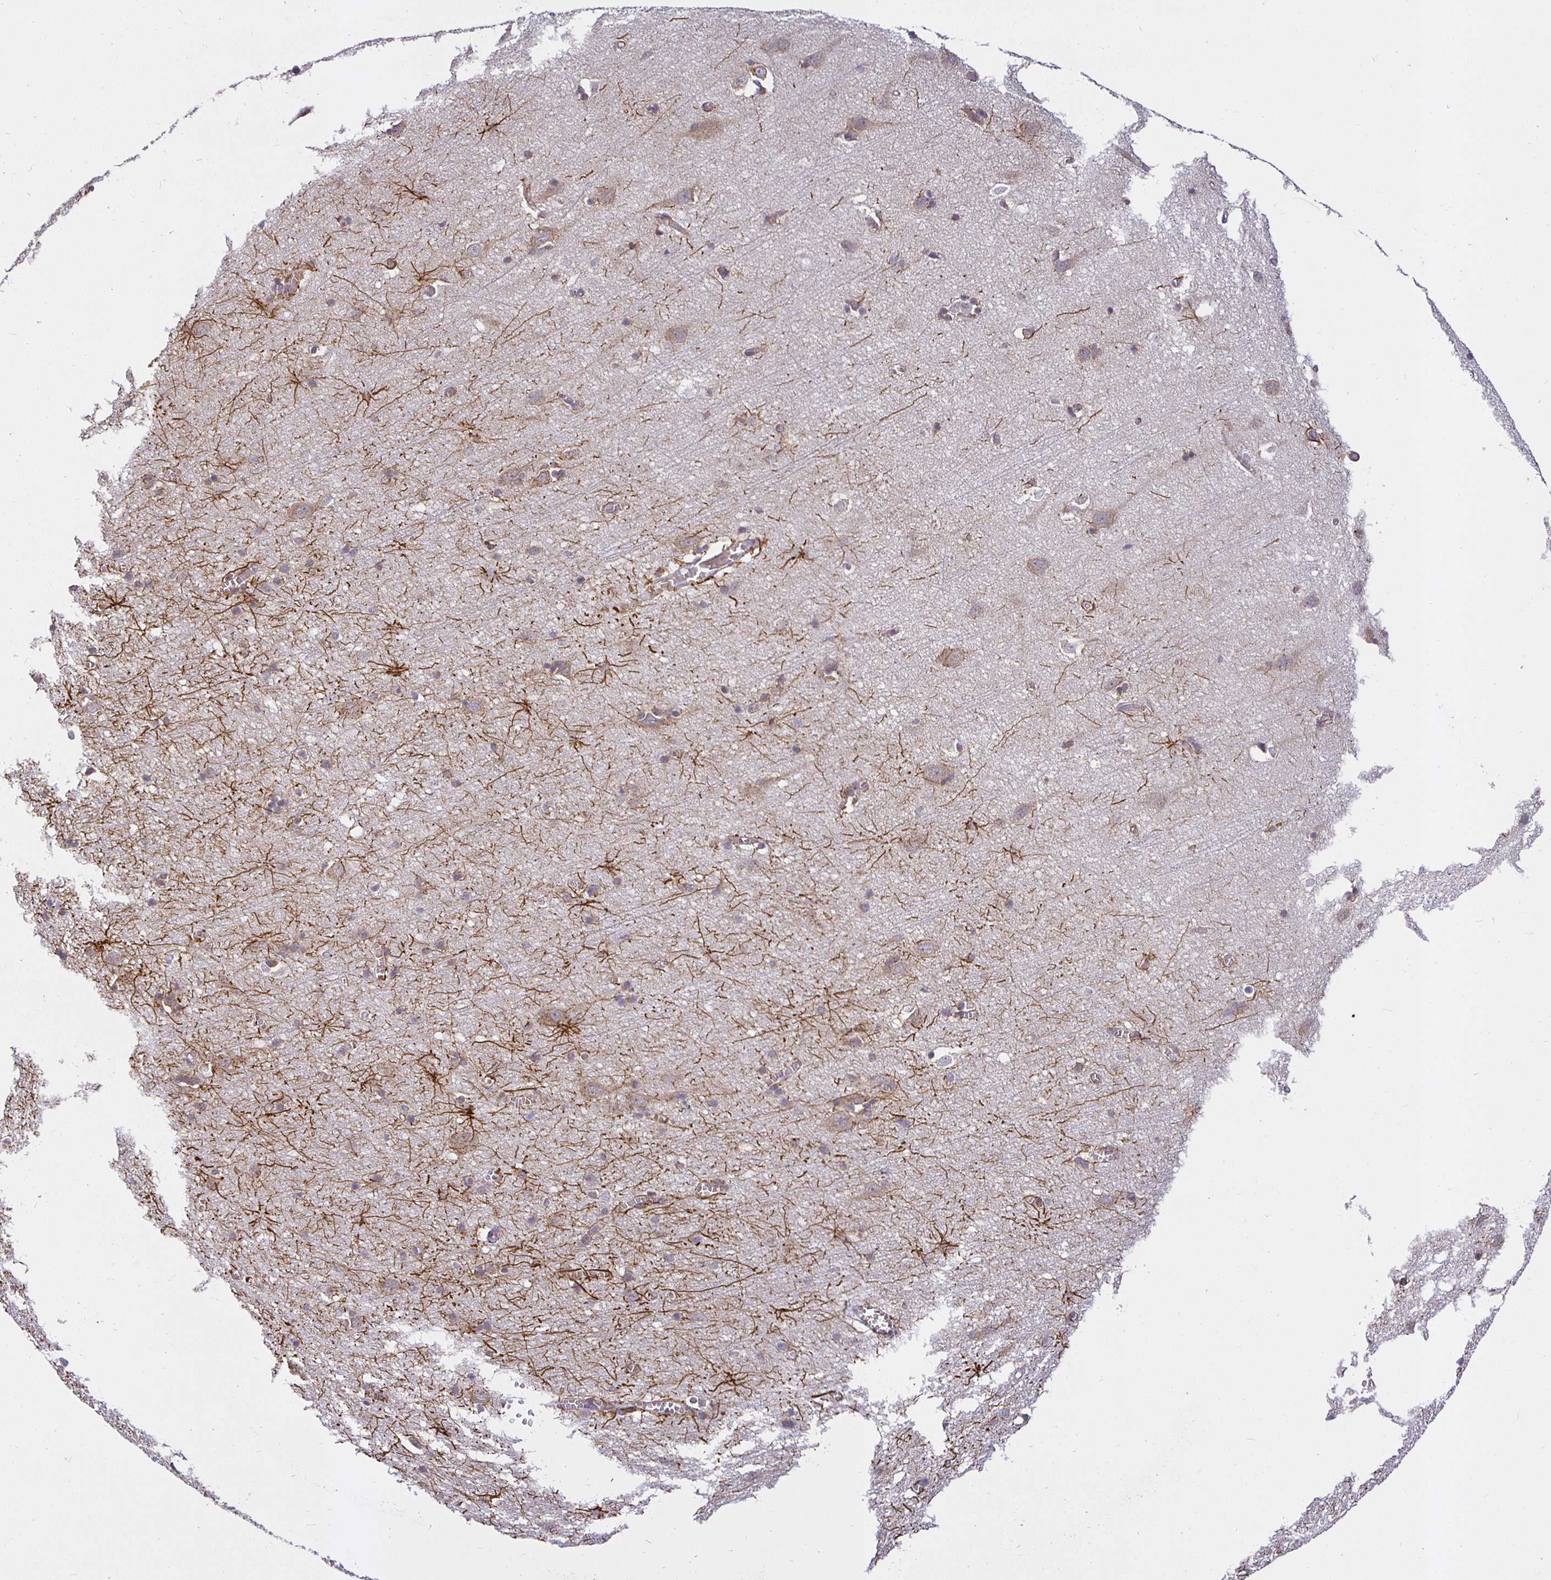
{"staining": {"intensity": "negative", "quantity": "none", "location": "none"}, "tissue": "cerebral cortex", "cell_type": "Endothelial cells", "image_type": "normal", "snomed": [{"axis": "morphology", "description": "Normal tissue, NOS"}, {"axis": "topography", "description": "Cerebral cortex"}], "caption": "IHC photomicrograph of unremarkable cerebral cortex: cerebral cortex stained with DAB shows no significant protein expression in endothelial cells. Nuclei are stained in blue.", "gene": "IRAK1", "patient": {"sex": "male", "age": 70}}